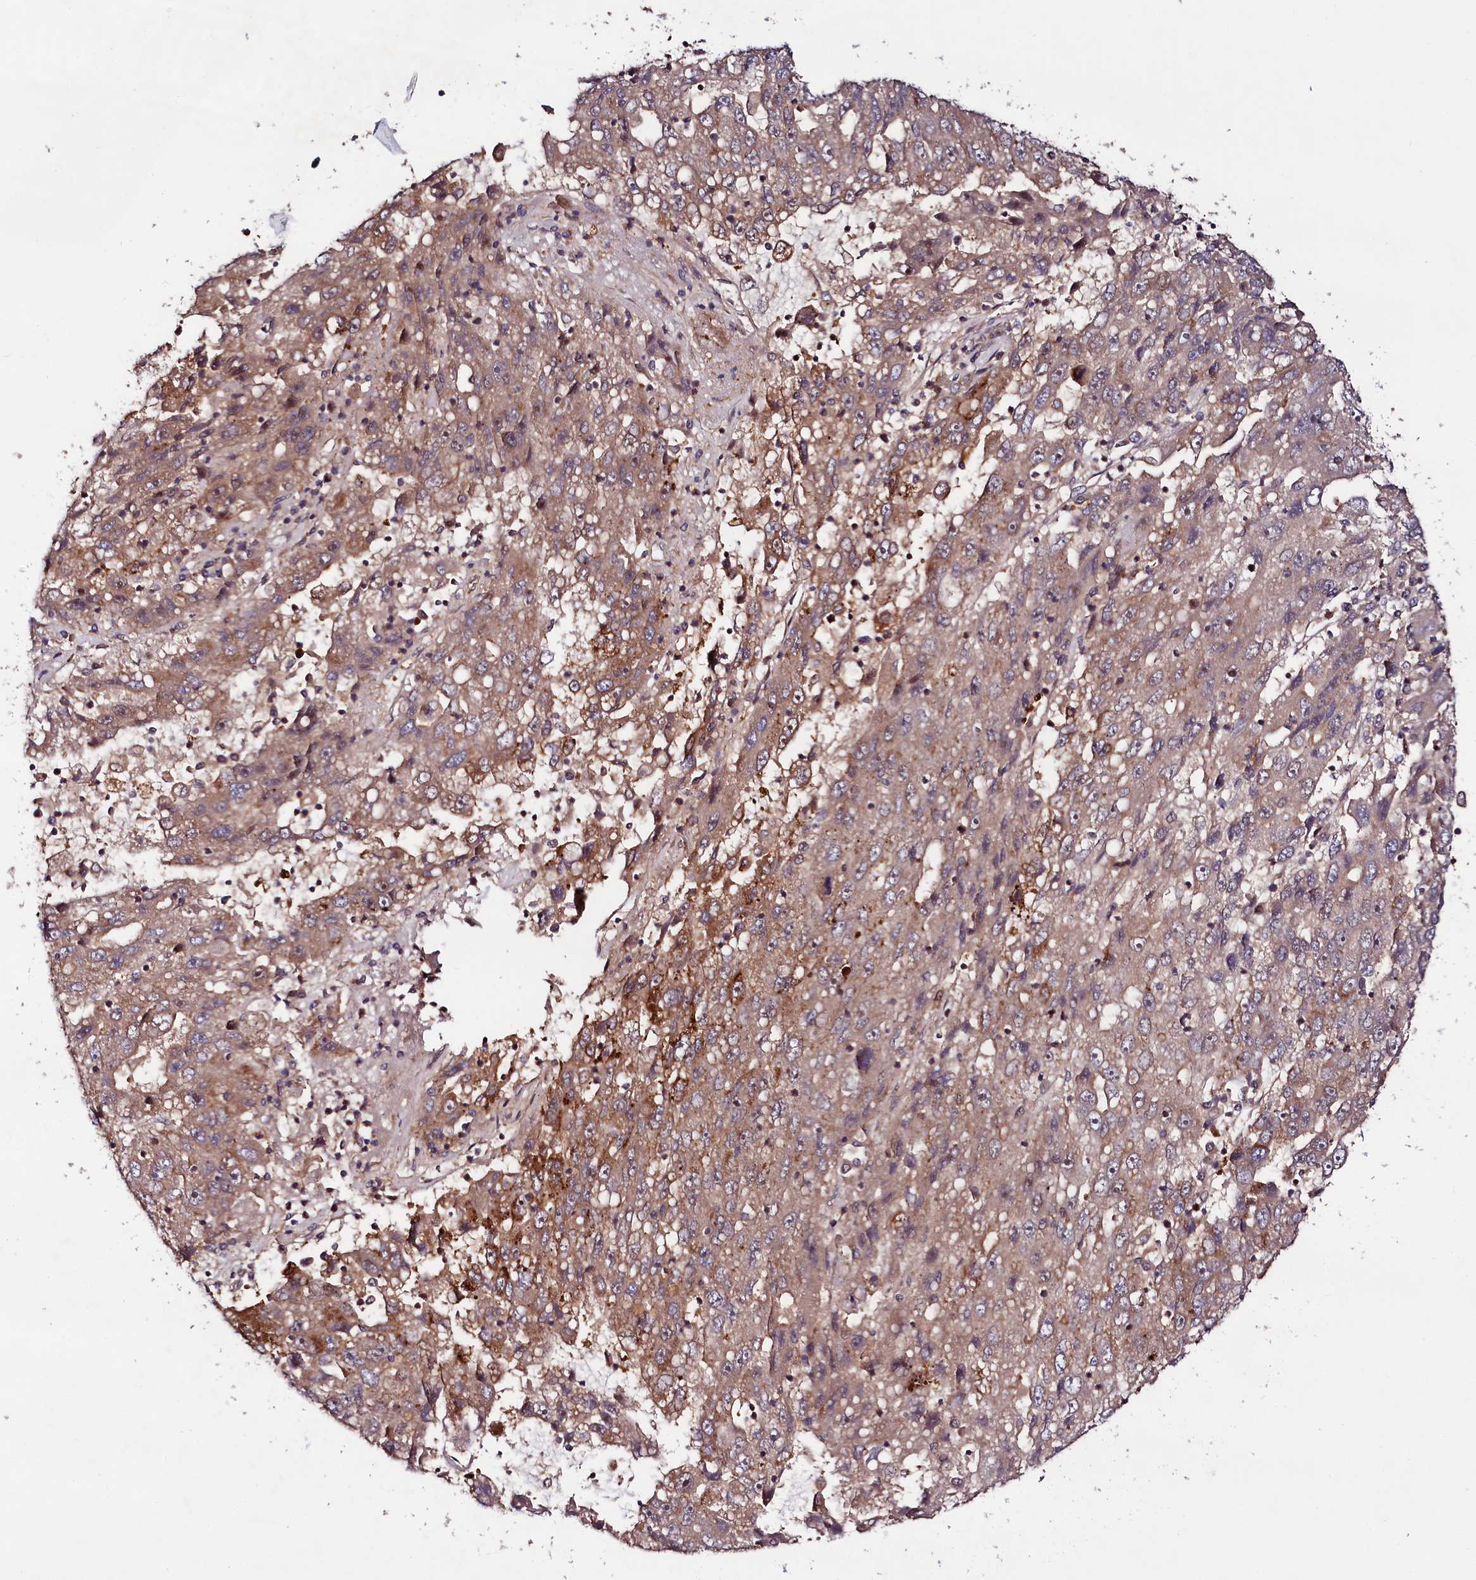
{"staining": {"intensity": "moderate", "quantity": ">75%", "location": "cytoplasmic/membranous"}, "tissue": "liver cancer", "cell_type": "Tumor cells", "image_type": "cancer", "snomed": [{"axis": "morphology", "description": "Carcinoma, Hepatocellular, NOS"}, {"axis": "topography", "description": "Liver"}], "caption": "An image of human liver hepatocellular carcinoma stained for a protein exhibits moderate cytoplasmic/membranous brown staining in tumor cells.", "gene": "NEDD1", "patient": {"sex": "male", "age": 49}}